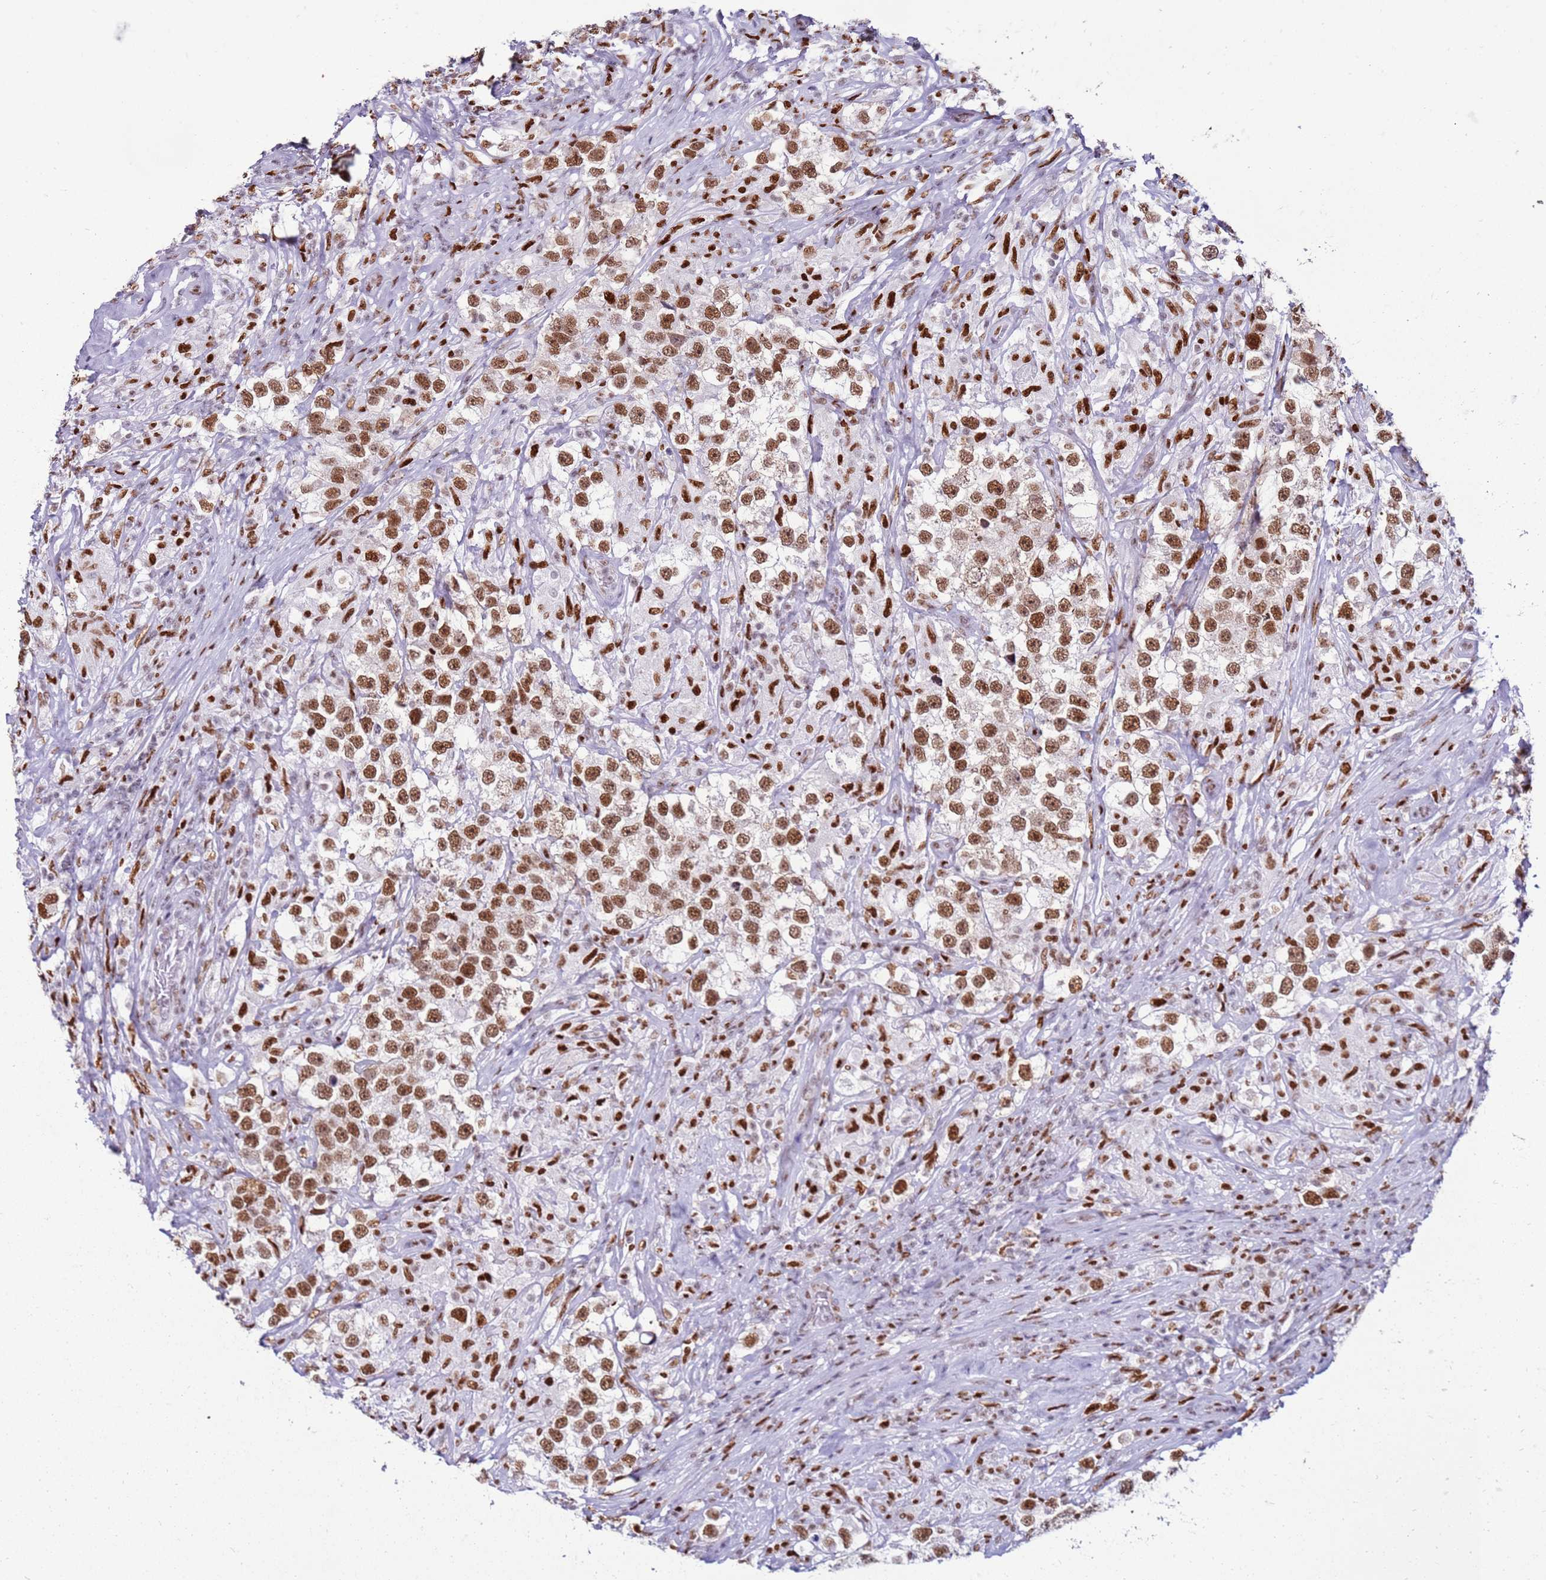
{"staining": {"intensity": "moderate", "quantity": ">75%", "location": "nuclear"}, "tissue": "testis cancer", "cell_type": "Tumor cells", "image_type": "cancer", "snomed": [{"axis": "morphology", "description": "Seminoma, NOS"}, {"axis": "topography", "description": "Testis"}], "caption": "DAB (3,3'-diaminobenzidine) immunohistochemical staining of human testis cancer demonstrates moderate nuclear protein expression in approximately >75% of tumor cells. (DAB (3,3'-diaminobenzidine) IHC, brown staining for protein, blue staining for nuclei).", "gene": "KPNA4", "patient": {"sex": "male", "age": 46}}